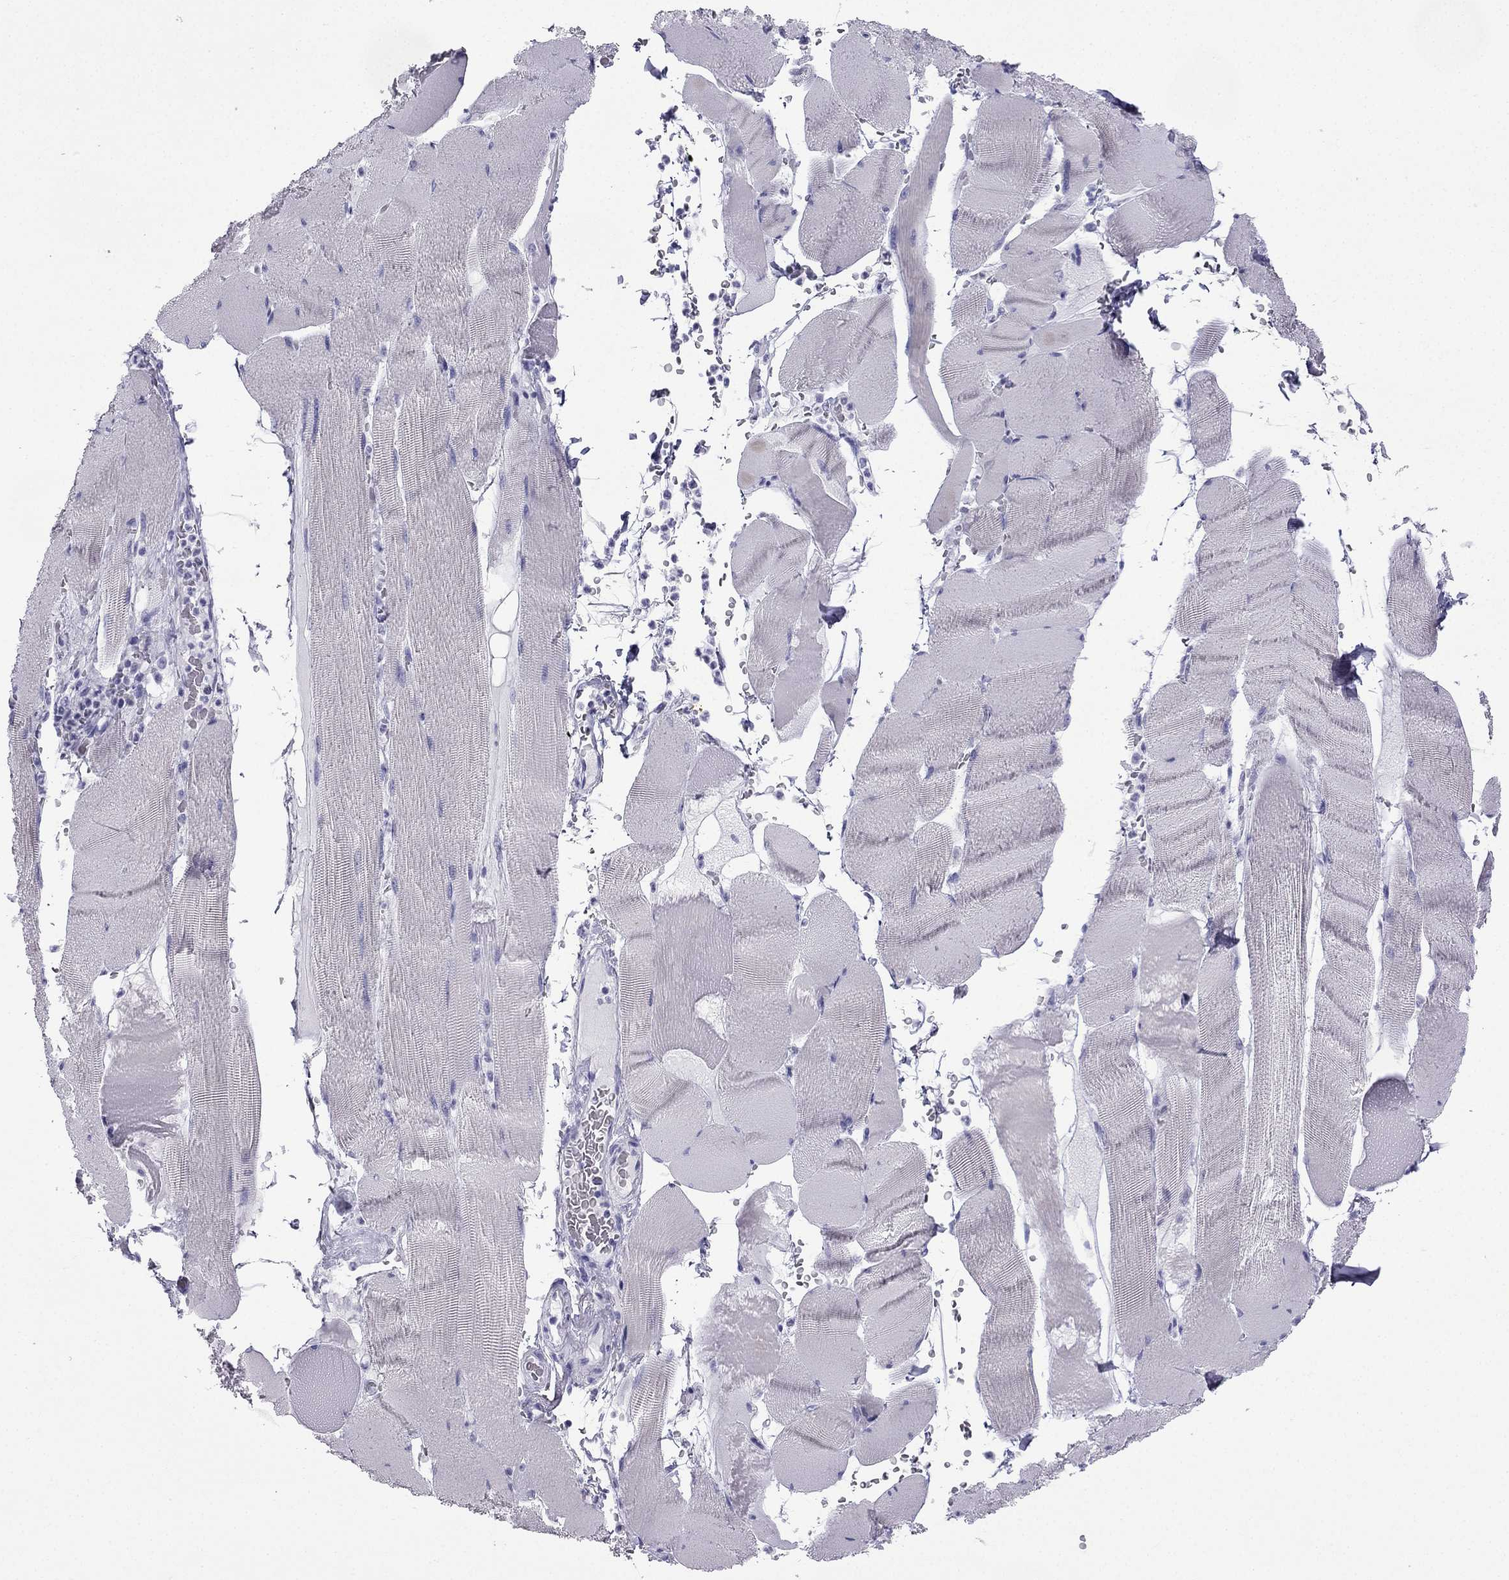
{"staining": {"intensity": "negative", "quantity": "none", "location": "none"}, "tissue": "skeletal muscle", "cell_type": "Myocytes", "image_type": "normal", "snomed": [{"axis": "morphology", "description": "Normal tissue, NOS"}, {"axis": "topography", "description": "Skeletal muscle"}], "caption": "This is a image of immunohistochemistry (IHC) staining of unremarkable skeletal muscle, which shows no staining in myocytes.", "gene": "GJA8", "patient": {"sex": "male", "age": 56}}